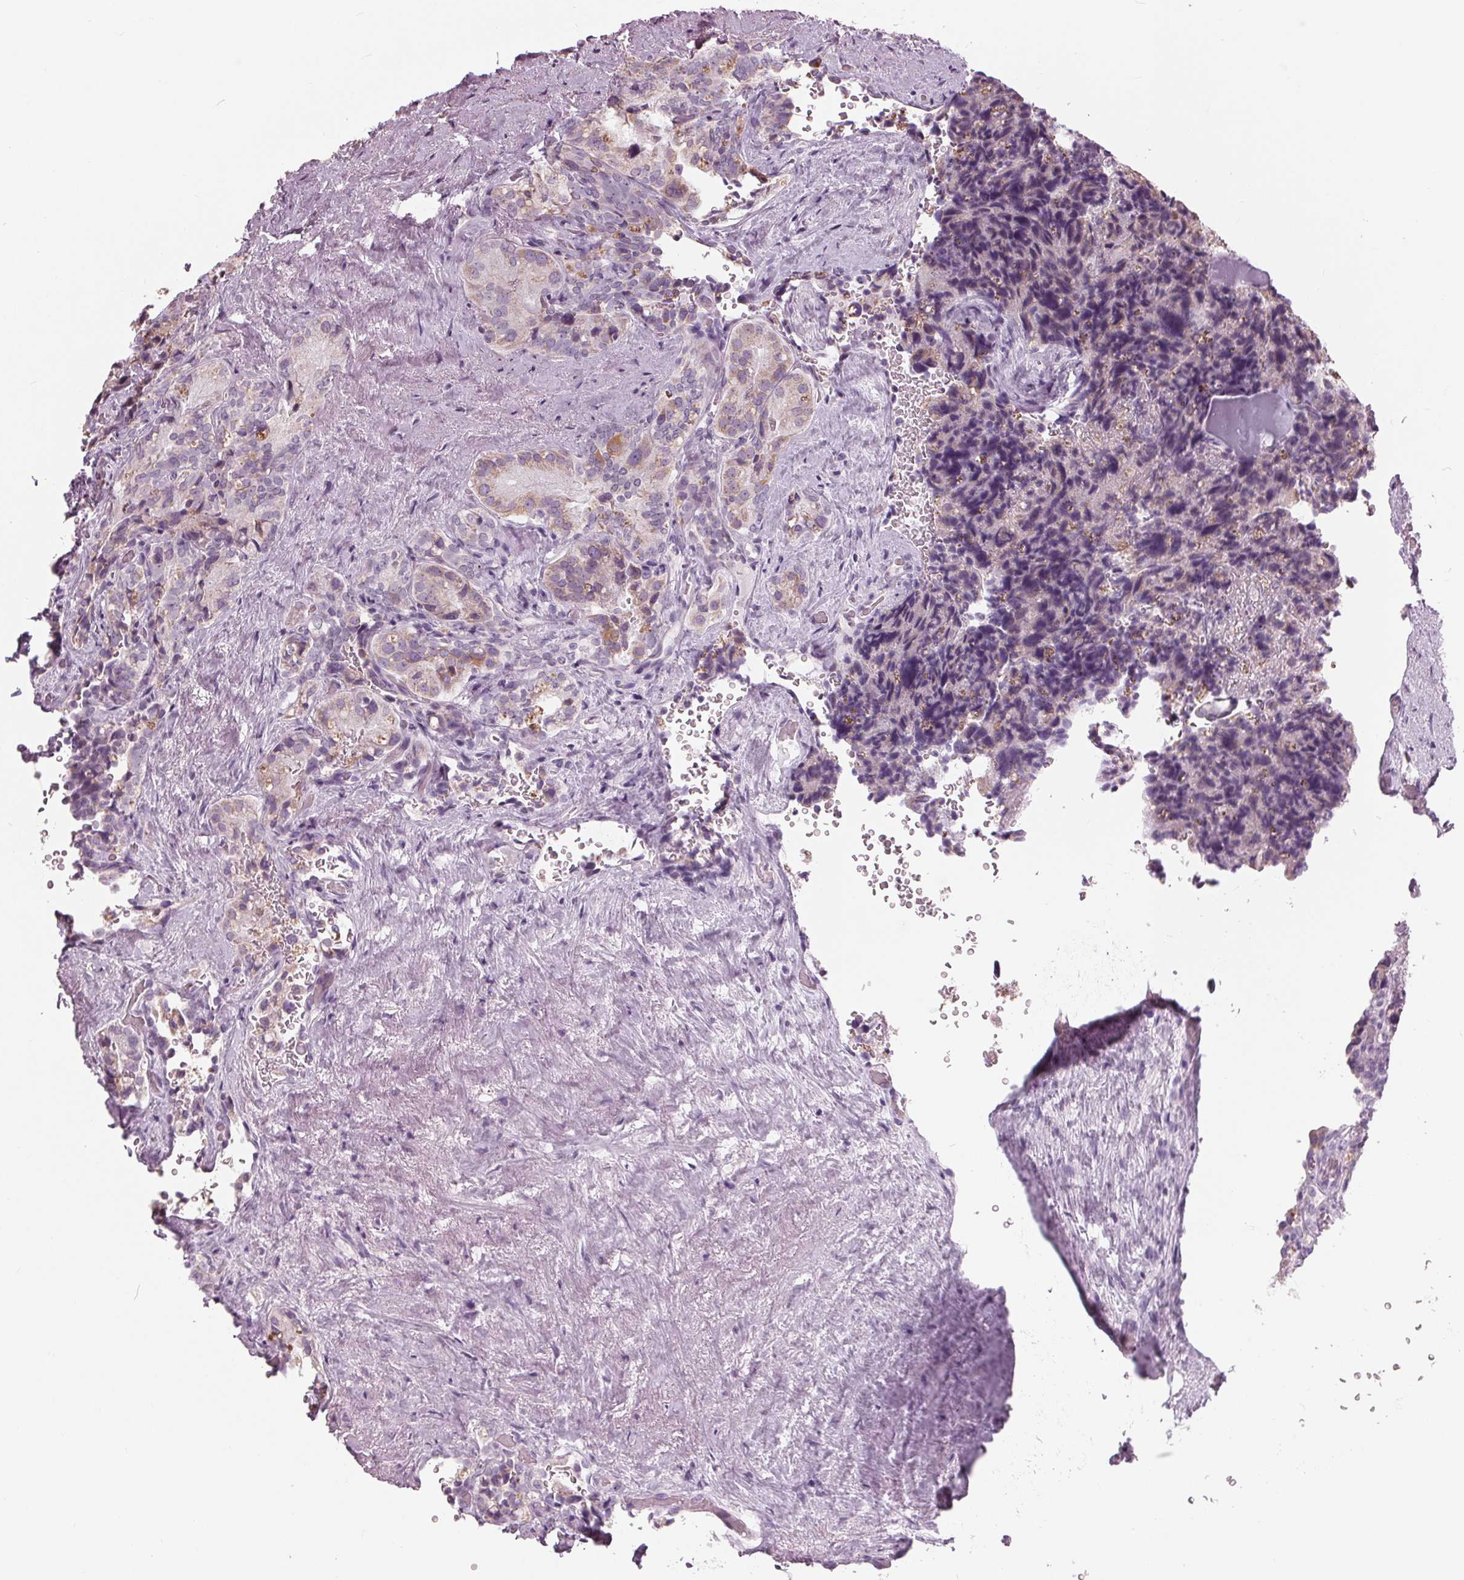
{"staining": {"intensity": "moderate", "quantity": "<25%", "location": "cytoplasmic/membranous"}, "tissue": "seminal vesicle", "cell_type": "Glandular cells", "image_type": "normal", "snomed": [{"axis": "morphology", "description": "Normal tissue, NOS"}, {"axis": "topography", "description": "Seminal veicle"}], "caption": "Protein expression analysis of normal human seminal vesicle reveals moderate cytoplasmic/membranous positivity in about <25% of glandular cells. The staining was performed using DAB to visualize the protein expression in brown, while the nuclei were stained in blue with hematoxylin (Magnification: 20x).", "gene": "SAMD4A", "patient": {"sex": "male", "age": 69}}